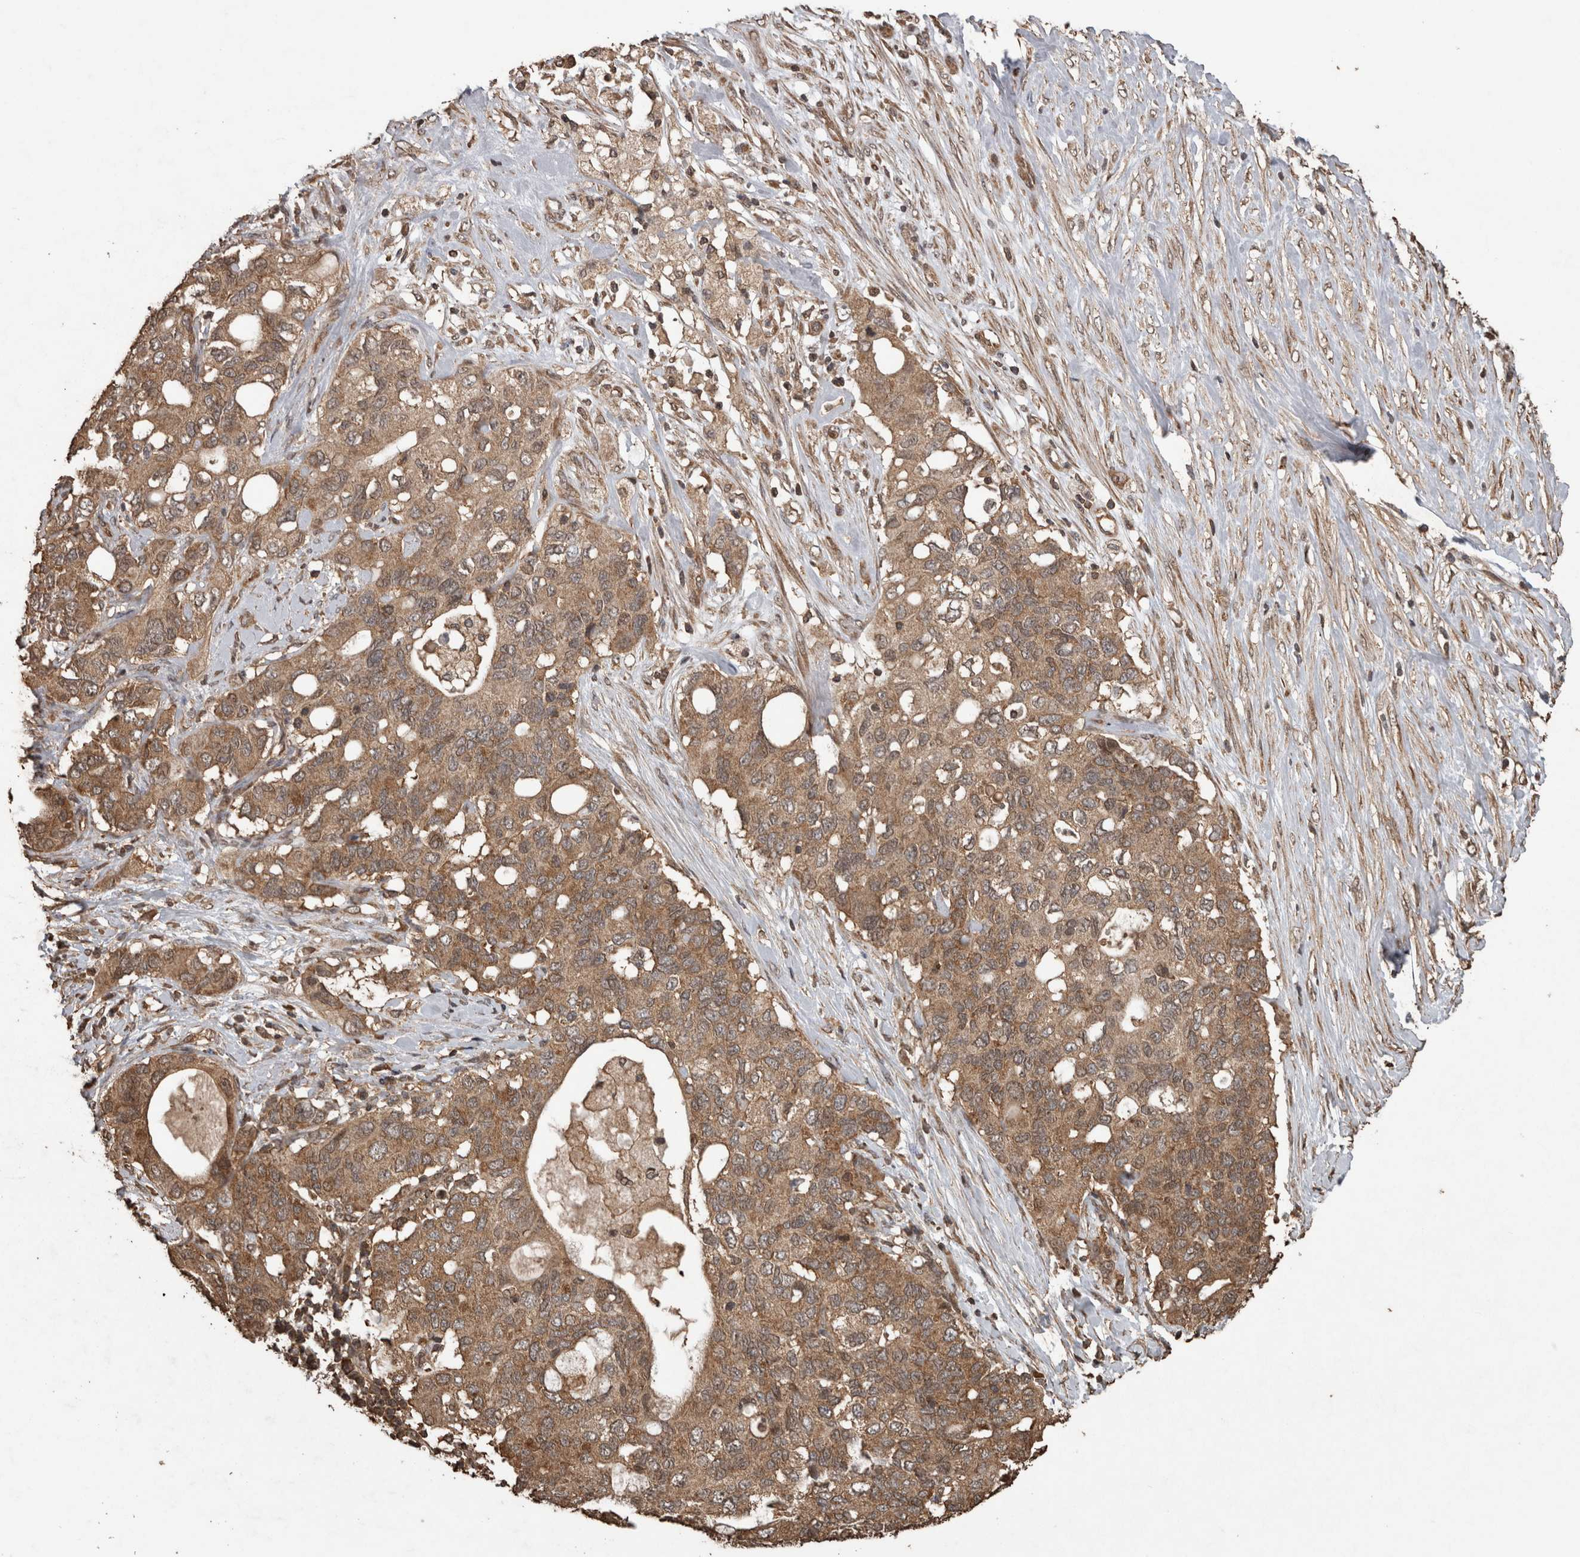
{"staining": {"intensity": "moderate", "quantity": ">75%", "location": "cytoplasmic/membranous"}, "tissue": "pancreatic cancer", "cell_type": "Tumor cells", "image_type": "cancer", "snomed": [{"axis": "morphology", "description": "Adenocarcinoma, NOS"}, {"axis": "topography", "description": "Pancreas"}], "caption": "Pancreatic adenocarcinoma stained with a brown dye displays moderate cytoplasmic/membranous positive expression in about >75% of tumor cells.", "gene": "PINK1", "patient": {"sex": "female", "age": 56}}